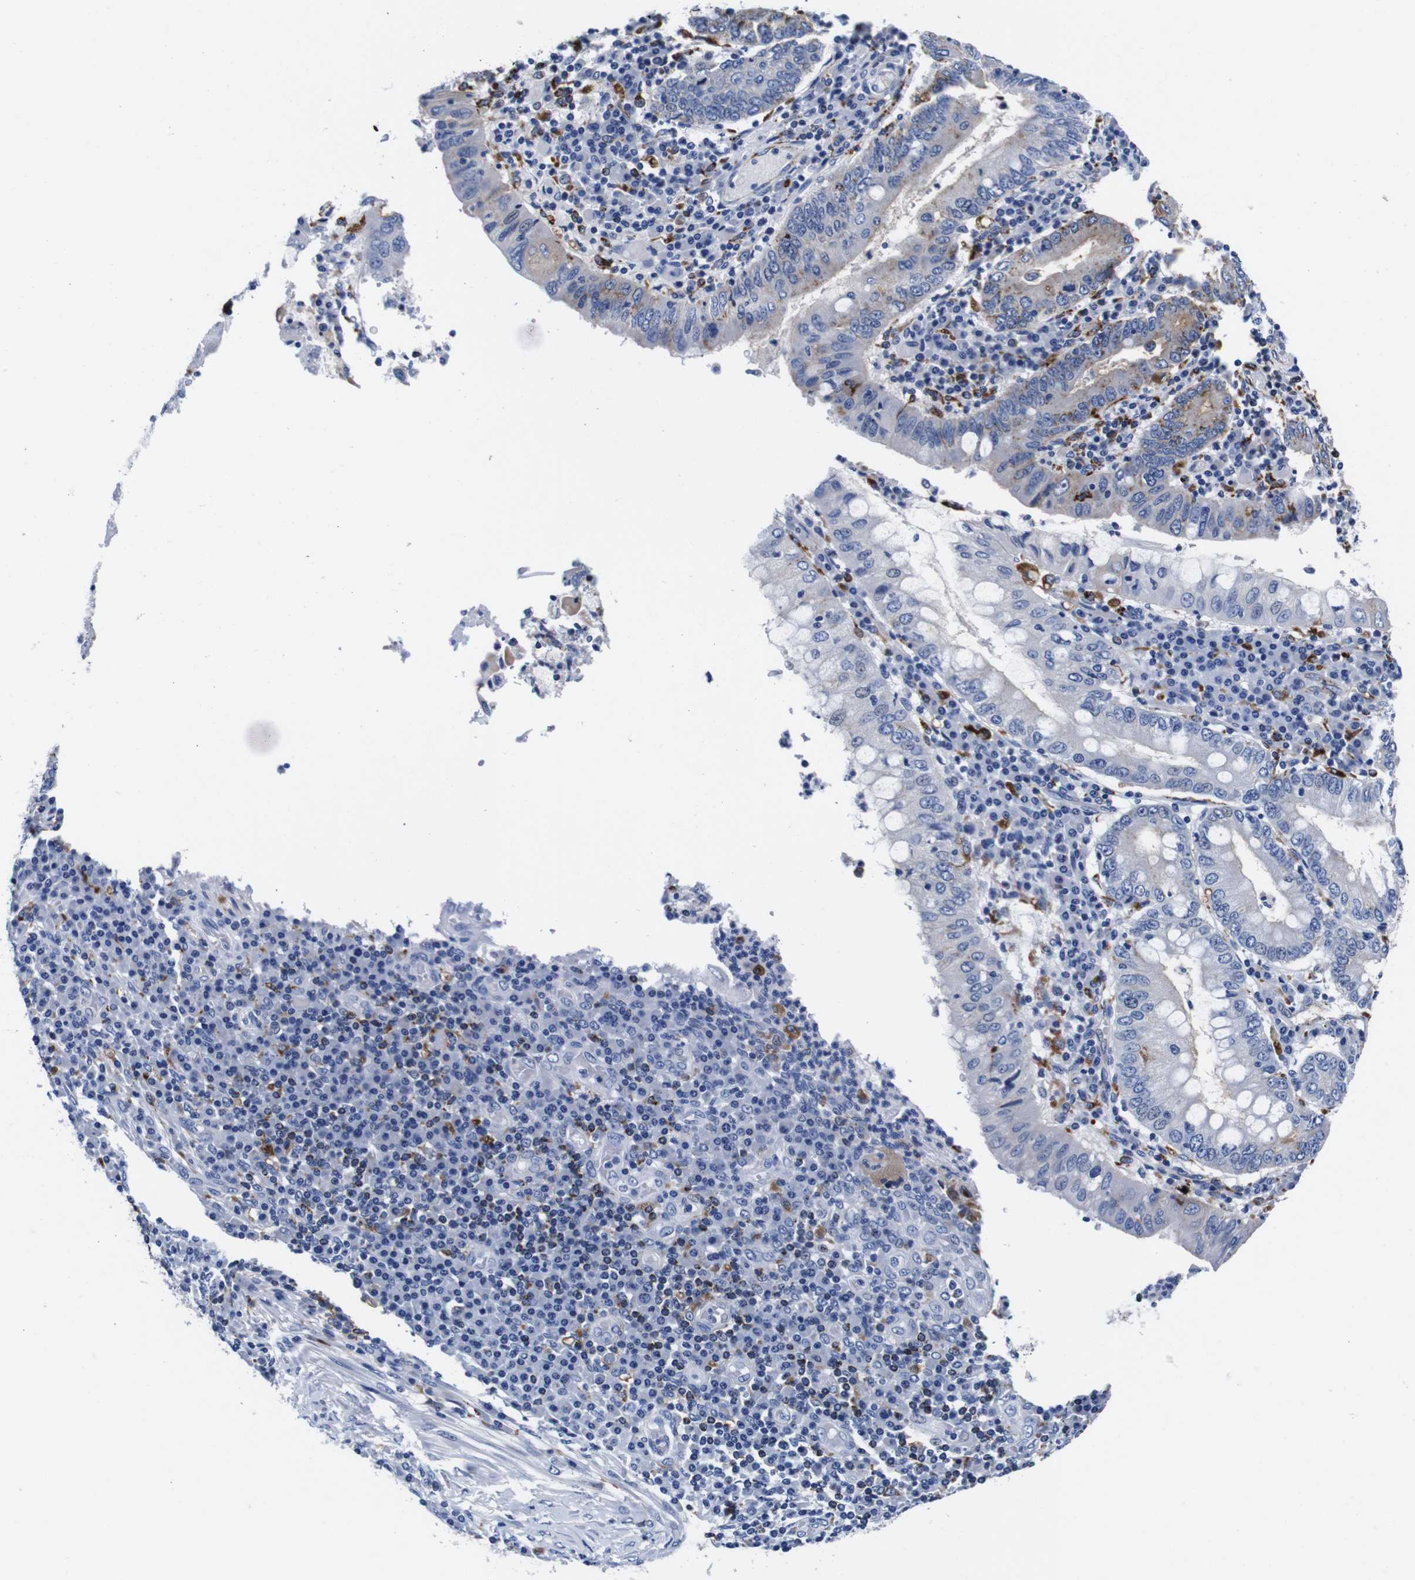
{"staining": {"intensity": "moderate", "quantity": "<25%", "location": "cytoplasmic/membranous"}, "tissue": "stomach cancer", "cell_type": "Tumor cells", "image_type": "cancer", "snomed": [{"axis": "morphology", "description": "Normal tissue, NOS"}, {"axis": "morphology", "description": "Adenocarcinoma, NOS"}, {"axis": "topography", "description": "Esophagus"}, {"axis": "topography", "description": "Stomach, upper"}, {"axis": "topography", "description": "Peripheral nerve tissue"}], "caption": "This image shows IHC staining of stomach cancer (adenocarcinoma), with low moderate cytoplasmic/membranous staining in approximately <25% of tumor cells.", "gene": "HLA-DMB", "patient": {"sex": "male", "age": 62}}